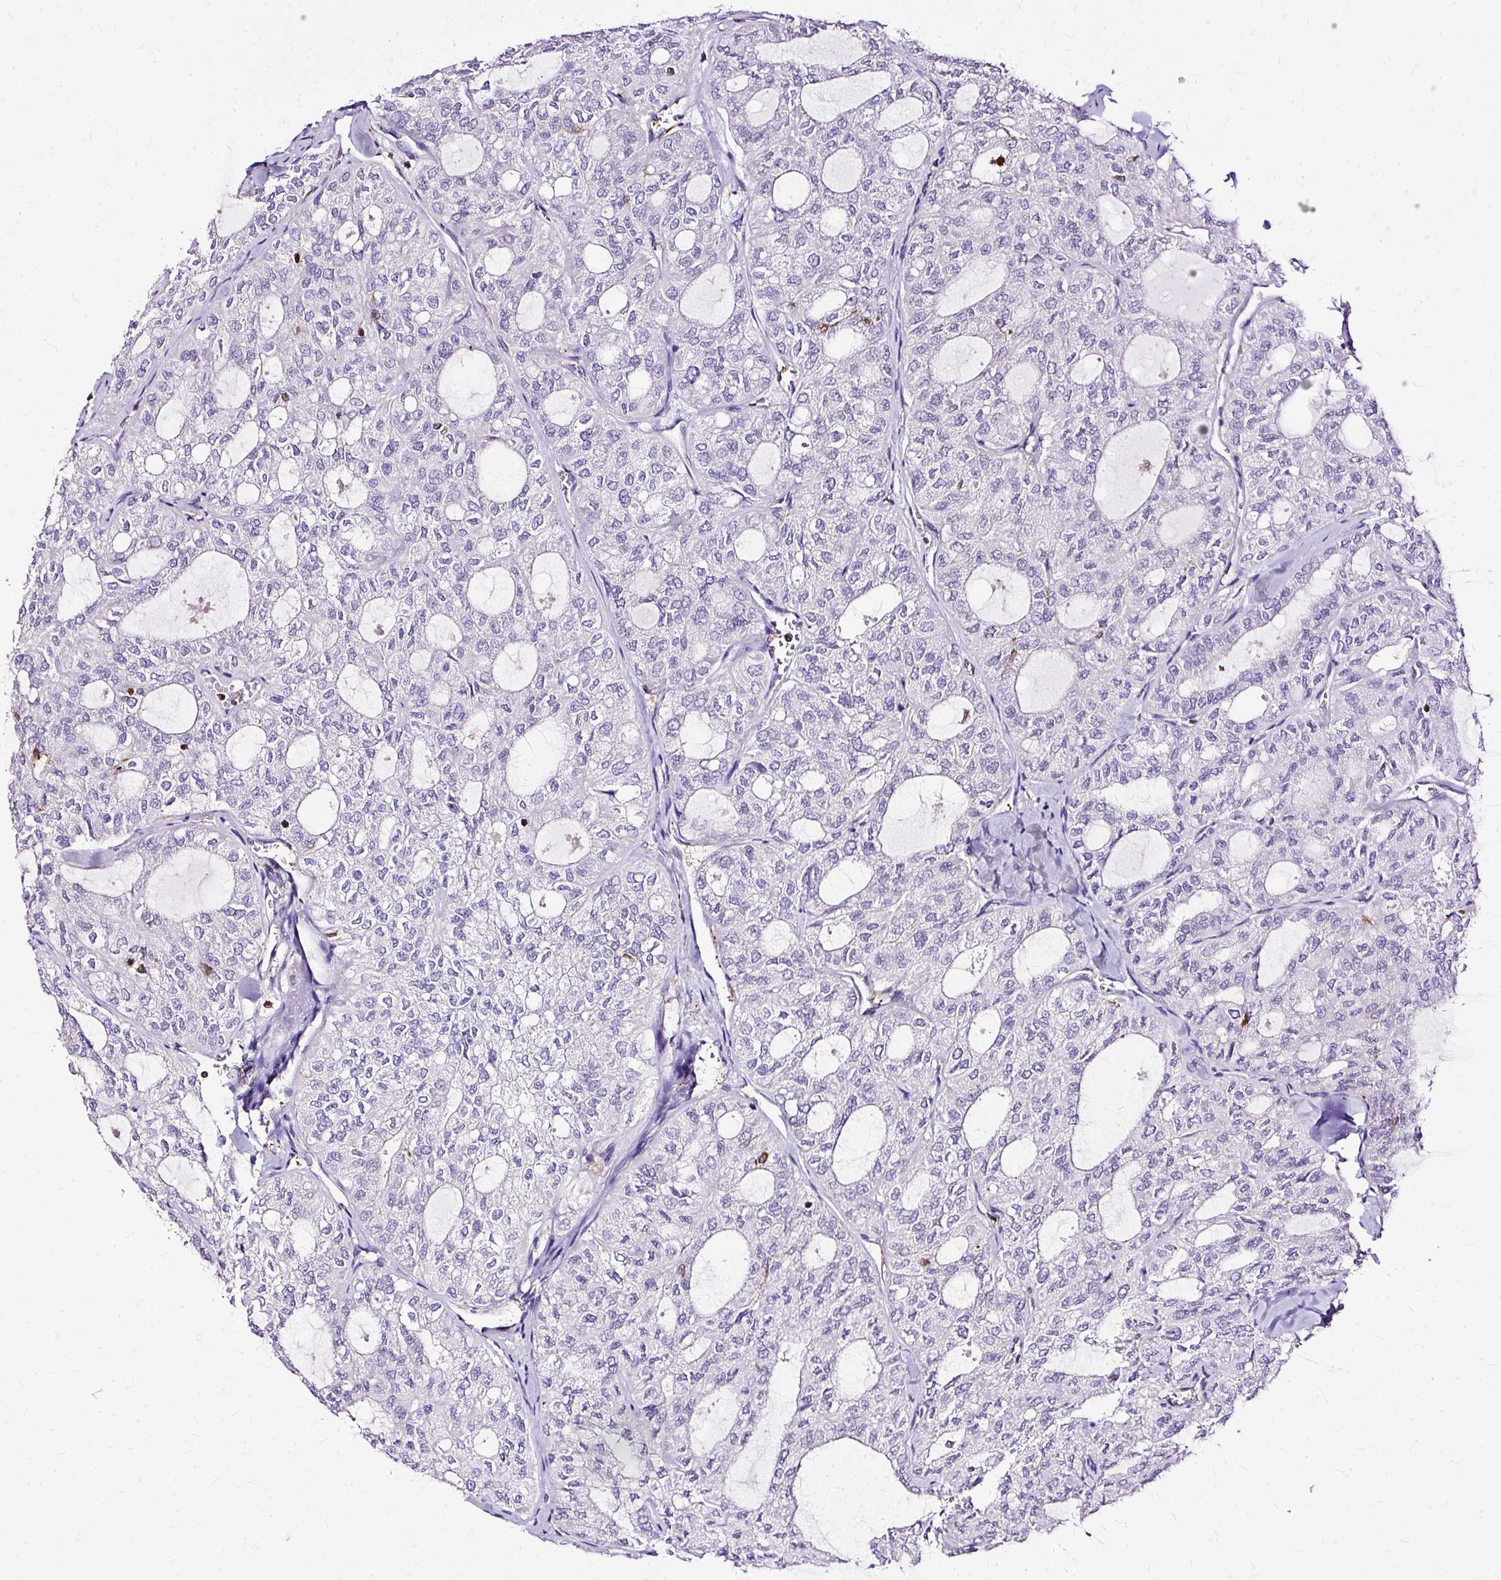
{"staining": {"intensity": "negative", "quantity": "none", "location": "none"}, "tissue": "thyroid cancer", "cell_type": "Tumor cells", "image_type": "cancer", "snomed": [{"axis": "morphology", "description": "Follicular adenoma carcinoma, NOS"}, {"axis": "topography", "description": "Thyroid gland"}], "caption": "Immunohistochemistry (IHC) of follicular adenoma carcinoma (thyroid) reveals no staining in tumor cells.", "gene": "TWF2", "patient": {"sex": "male", "age": 75}}